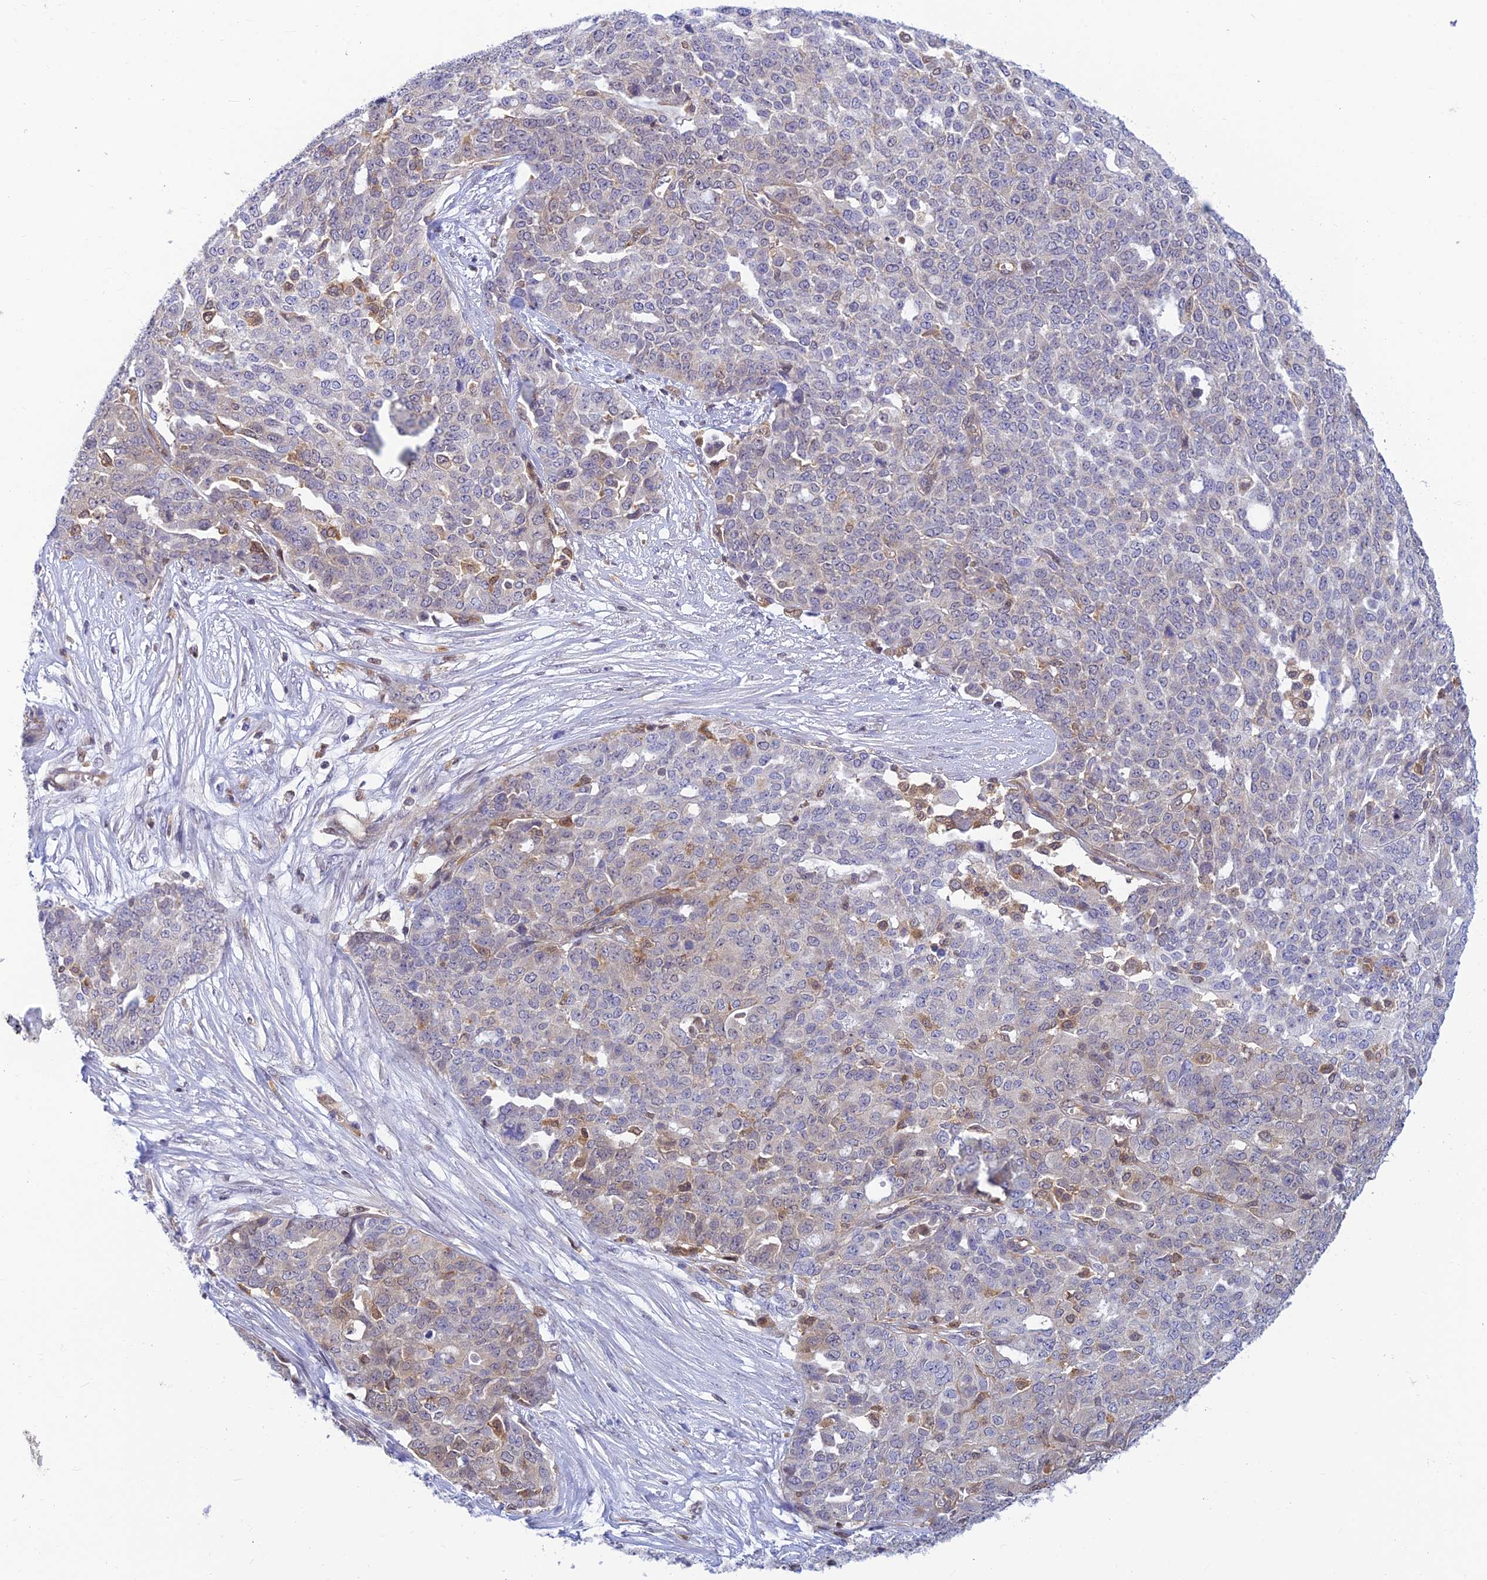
{"staining": {"intensity": "weak", "quantity": "<25%", "location": "cytoplasmic/membranous"}, "tissue": "ovarian cancer", "cell_type": "Tumor cells", "image_type": "cancer", "snomed": [{"axis": "morphology", "description": "Cystadenocarcinoma, serous, NOS"}, {"axis": "topography", "description": "Soft tissue"}, {"axis": "topography", "description": "Ovary"}], "caption": "This is an IHC photomicrograph of human ovarian cancer. There is no positivity in tumor cells.", "gene": "LYSMD2", "patient": {"sex": "female", "age": 57}}